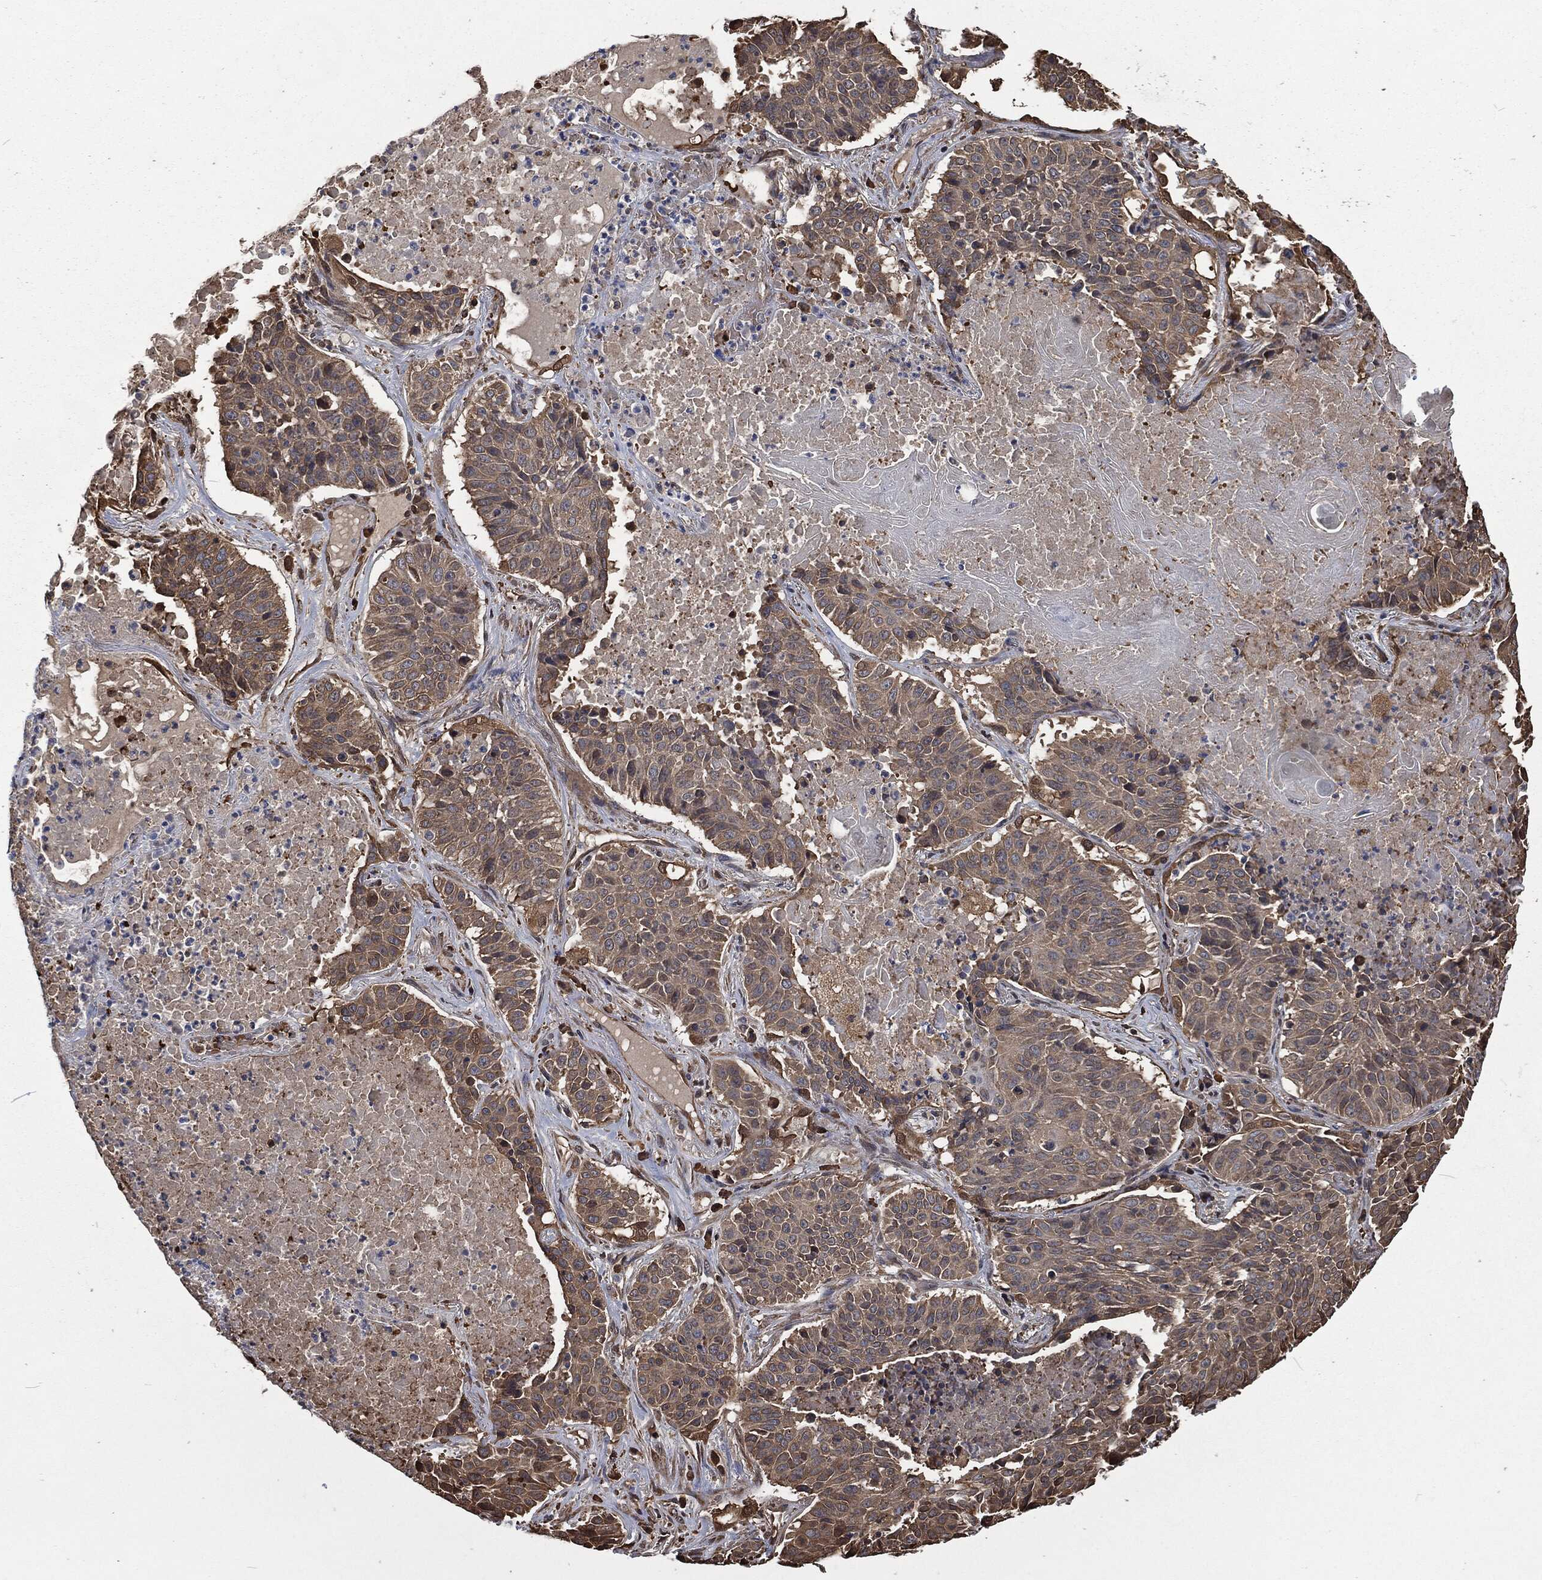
{"staining": {"intensity": "moderate", "quantity": "25%-75%", "location": "cytoplasmic/membranous"}, "tissue": "lung cancer", "cell_type": "Tumor cells", "image_type": "cancer", "snomed": [{"axis": "morphology", "description": "Squamous cell carcinoma, NOS"}, {"axis": "topography", "description": "Lung"}], "caption": "A brown stain highlights moderate cytoplasmic/membranous positivity of a protein in squamous cell carcinoma (lung) tumor cells.", "gene": "PRDX4", "patient": {"sex": "male", "age": 64}}